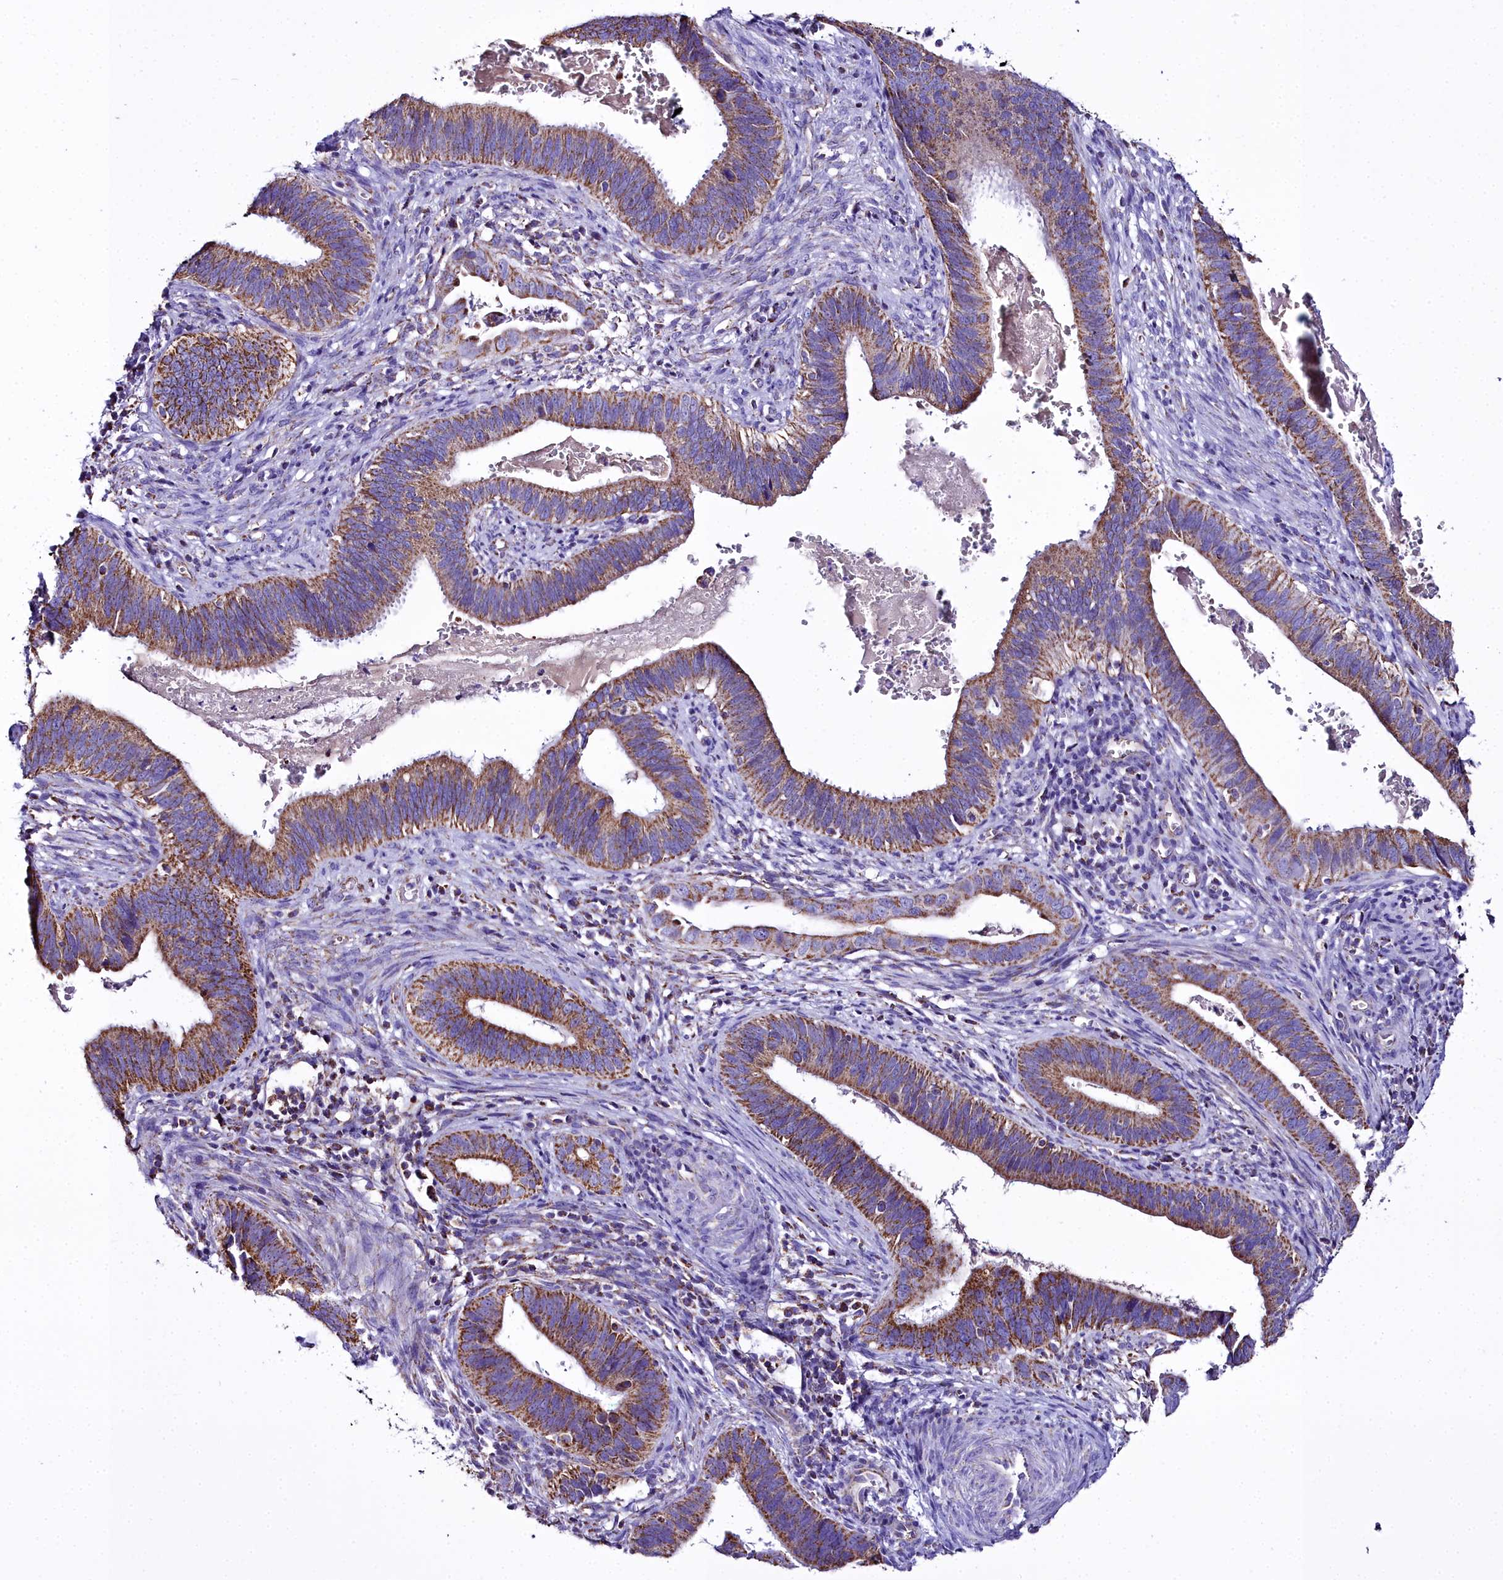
{"staining": {"intensity": "moderate", "quantity": ">75%", "location": "cytoplasmic/membranous"}, "tissue": "cervical cancer", "cell_type": "Tumor cells", "image_type": "cancer", "snomed": [{"axis": "morphology", "description": "Adenocarcinoma, NOS"}, {"axis": "topography", "description": "Cervix"}], "caption": "A histopathology image of human adenocarcinoma (cervical) stained for a protein exhibits moderate cytoplasmic/membranous brown staining in tumor cells.", "gene": "WDFY3", "patient": {"sex": "female", "age": 42}}